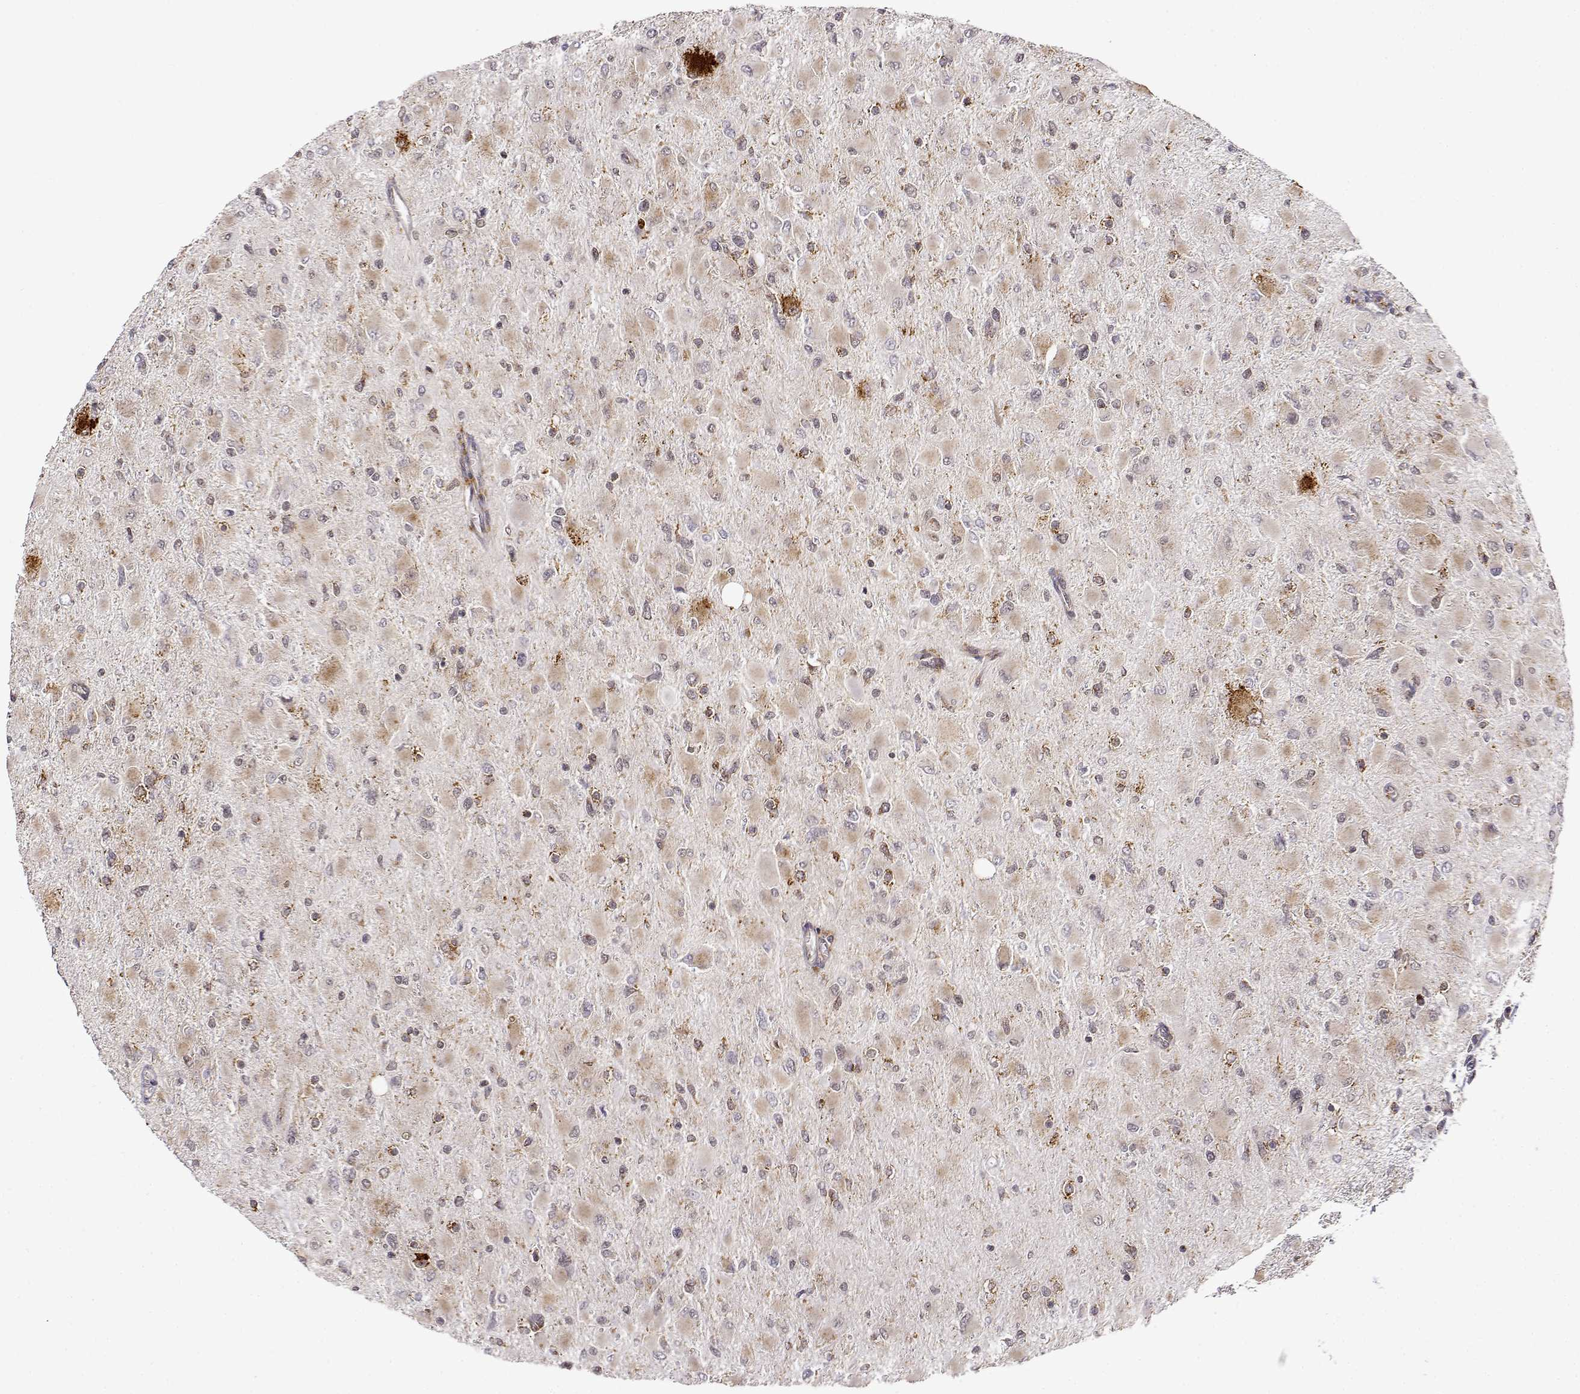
{"staining": {"intensity": "weak", "quantity": ">75%", "location": "cytoplasmic/membranous"}, "tissue": "glioma", "cell_type": "Tumor cells", "image_type": "cancer", "snomed": [{"axis": "morphology", "description": "Glioma, malignant, High grade"}, {"axis": "topography", "description": "Cerebral cortex"}], "caption": "Immunohistochemical staining of human malignant high-grade glioma demonstrates low levels of weak cytoplasmic/membranous positivity in approximately >75% of tumor cells.", "gene": "RNF13", "patient": {"sex": "female", "age": 36}}